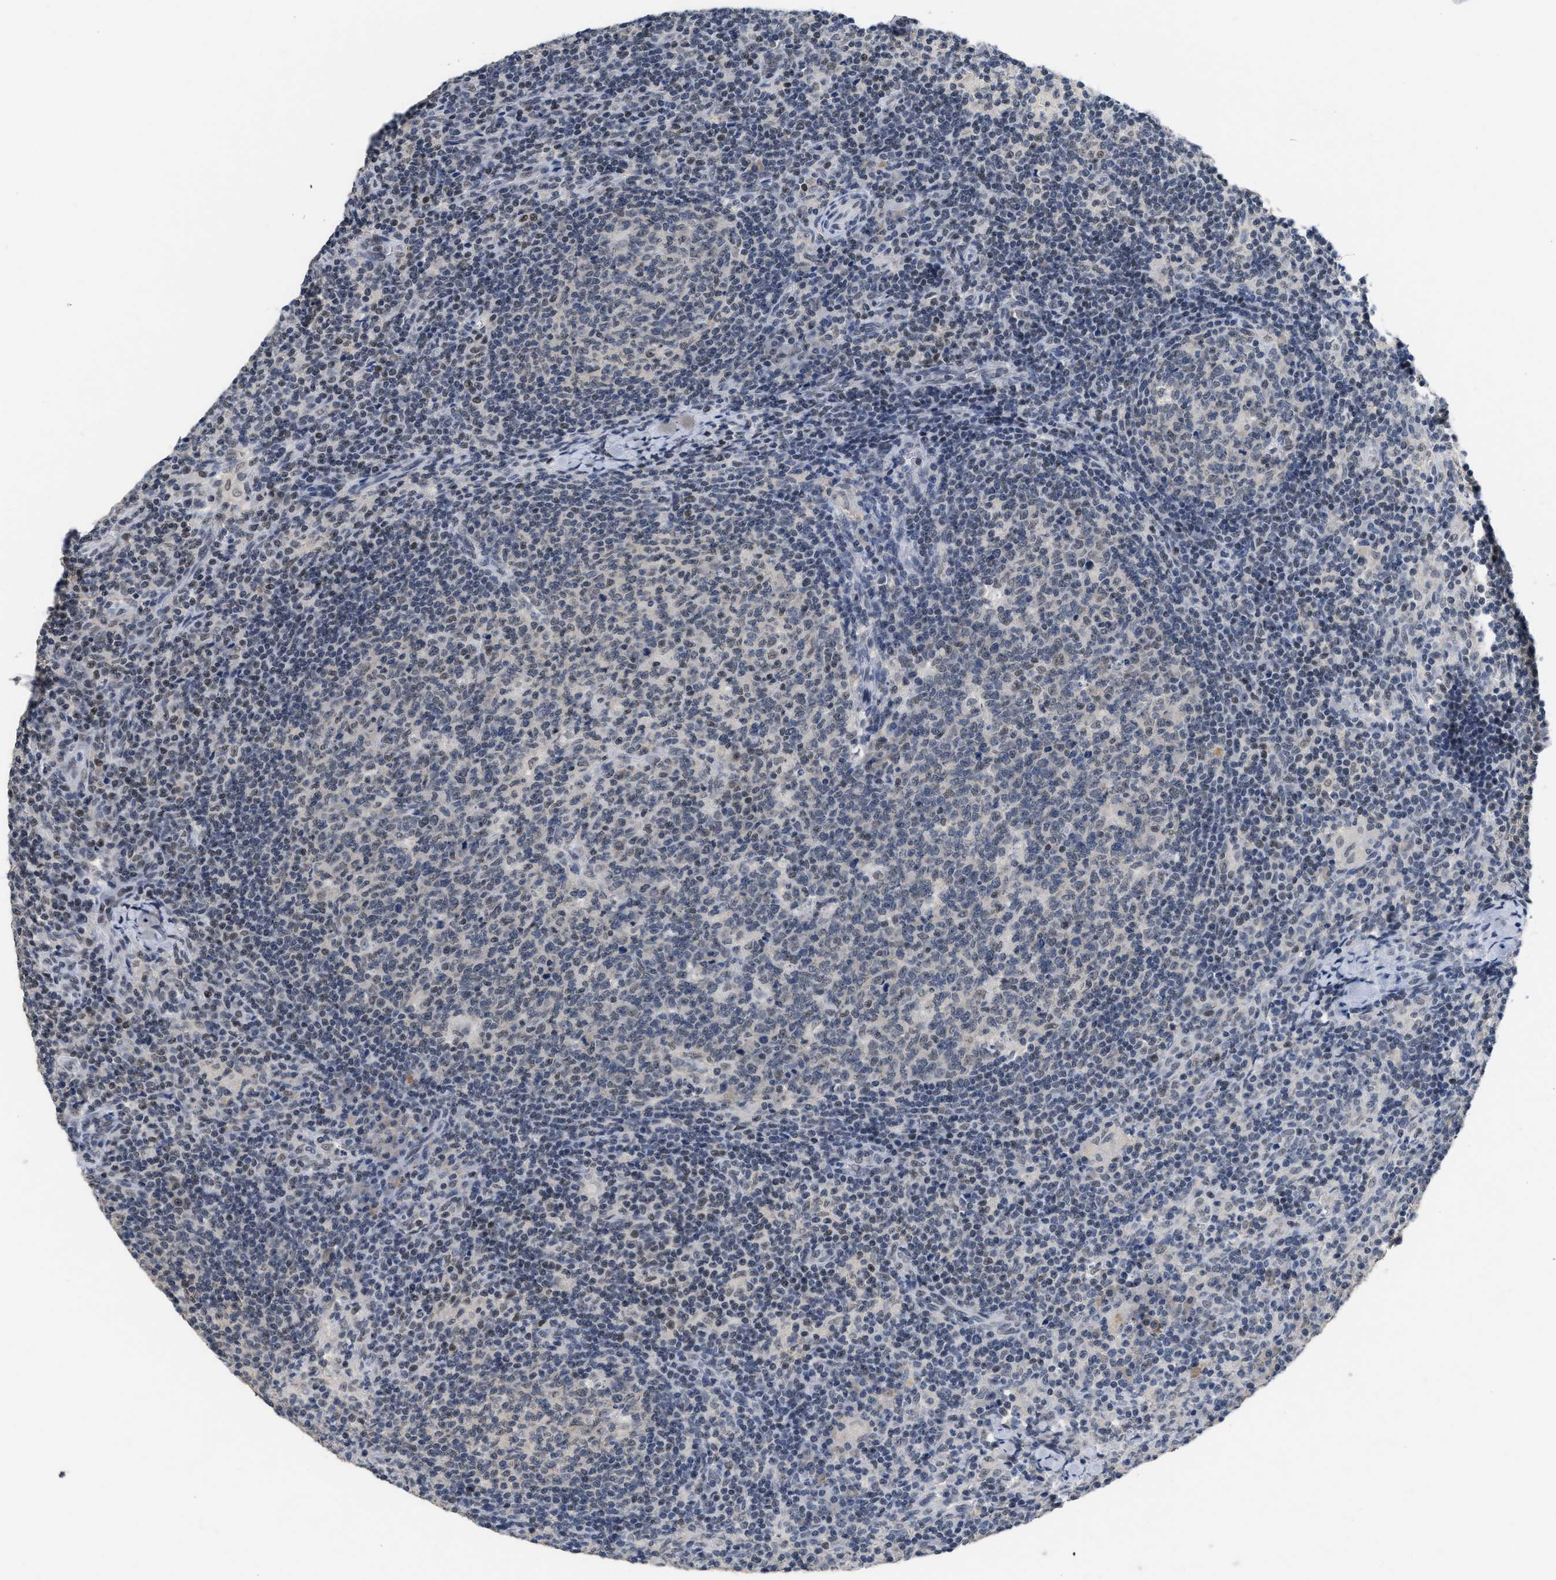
{"staining": {"intensity": "weak", "quantity": "<25%", "location": "nuclear"}, "tissue": "lymph node", "cell_type": "Germinal center cells", "image_type": "normal", "snomed": [{"axis": "morphology", "description": "Normal tissue, NOS"}, {"axis": "morphology", "description": "Inflammation, NOS"}, {"axis": "topography", "description": "Lymph node"}], "caption": "Immunohistochemical staining of benign human lymph node reveals no significant expression in germinal center cells.", "gene": "GGNBP2", "patient": {"sex": "male", "age": 55}}